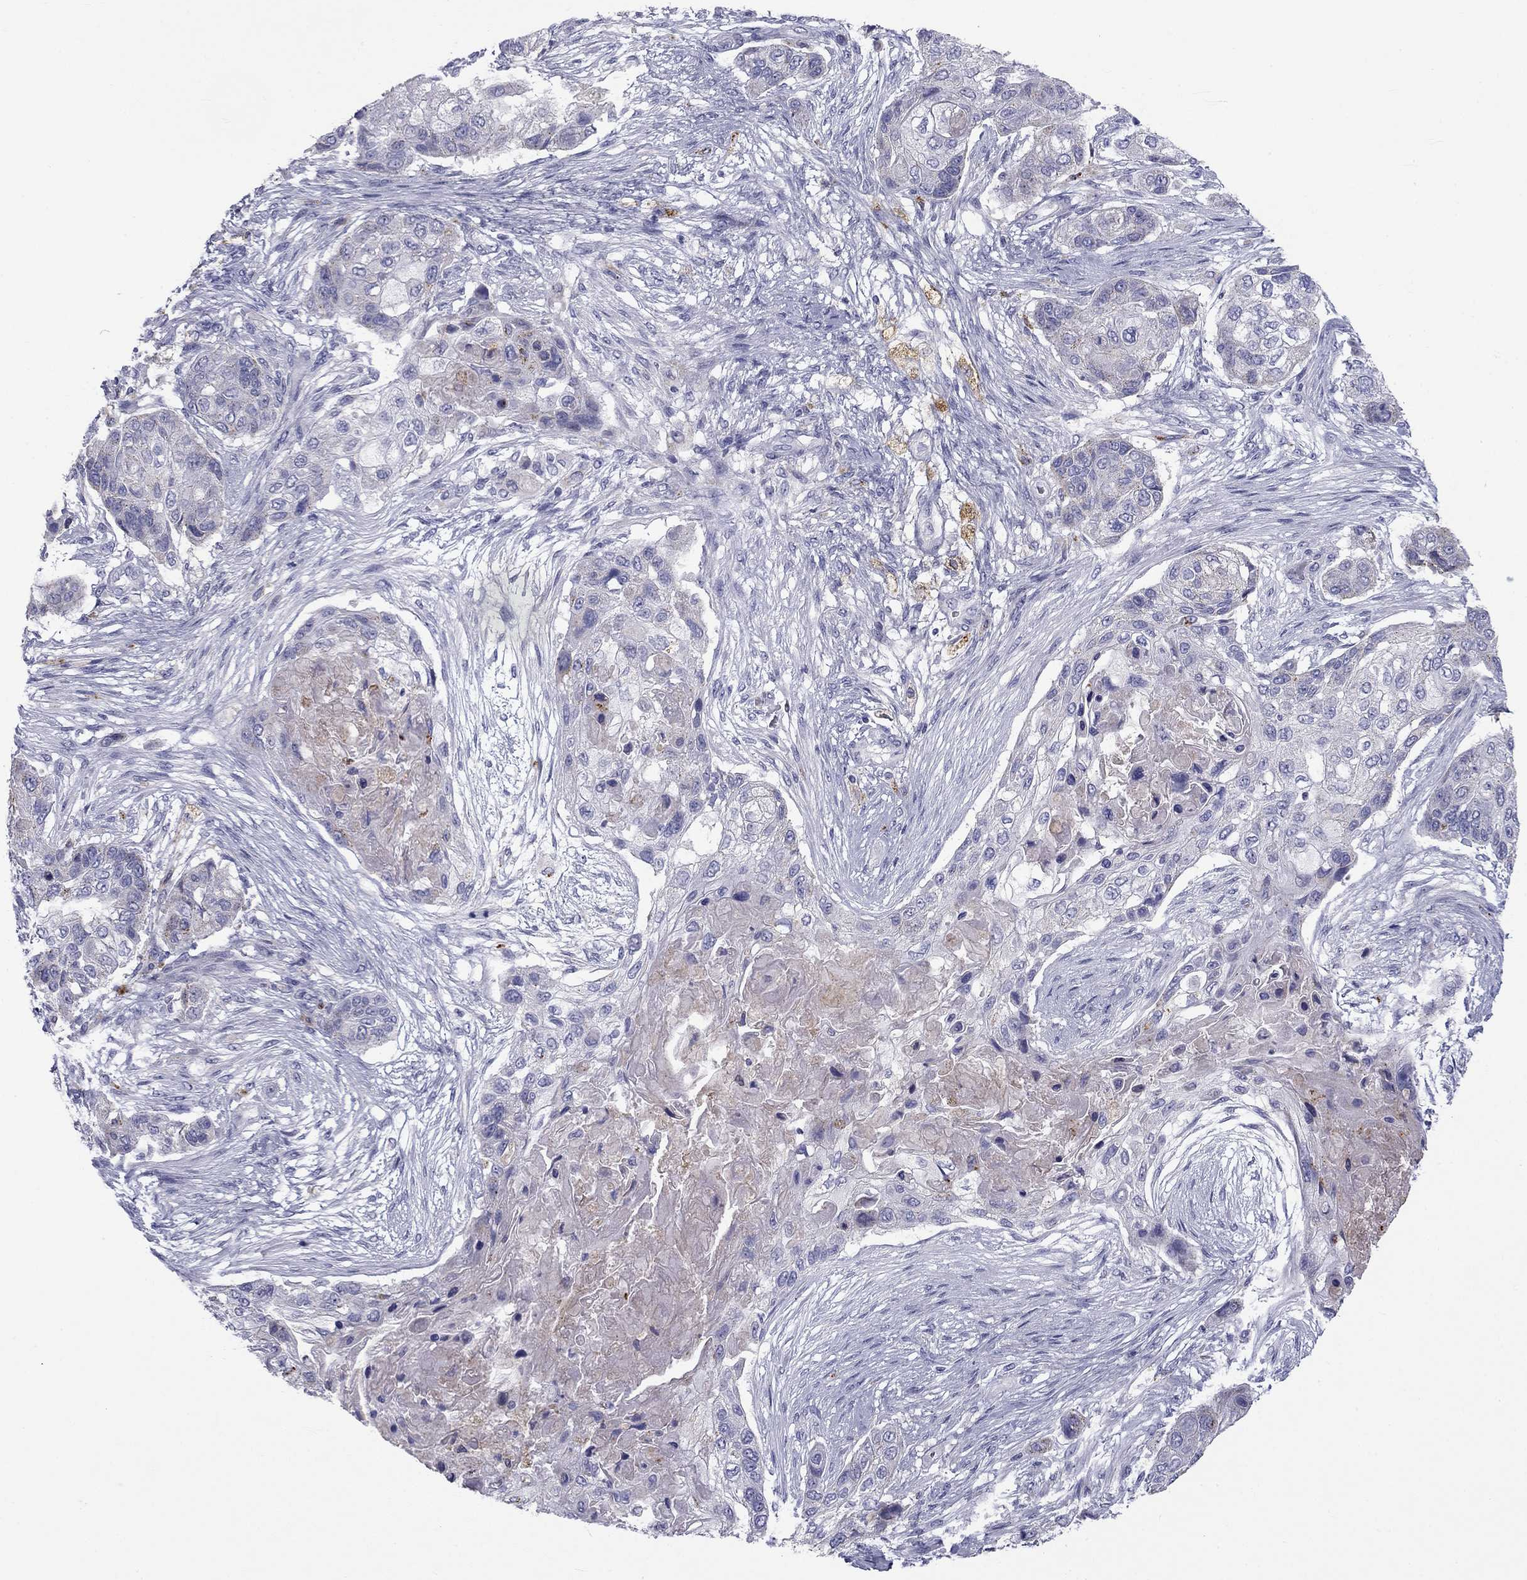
{"staining": {"intensity": "negative", "quantity": "none", "location": "none"}, "tissue": "lung cancer", "cell_type": "Tumor cells", "image_type": "cancer", "snomed": [{"axis": "morphology", "description": "Squamous cell carcinoma, NOS"}, {"axis": "topography", "description": "Lung"}], "caption": "There is no significant expression in tumor cells of lung squamous cell carcinoma. (Brightfield microscopy of DAB (3,3'-diaminobenzidine) immunohistochemistry (IHC) at high magnification).", "gene": "CLPSL2", "patient": {"sex": "male", "age": 69}}